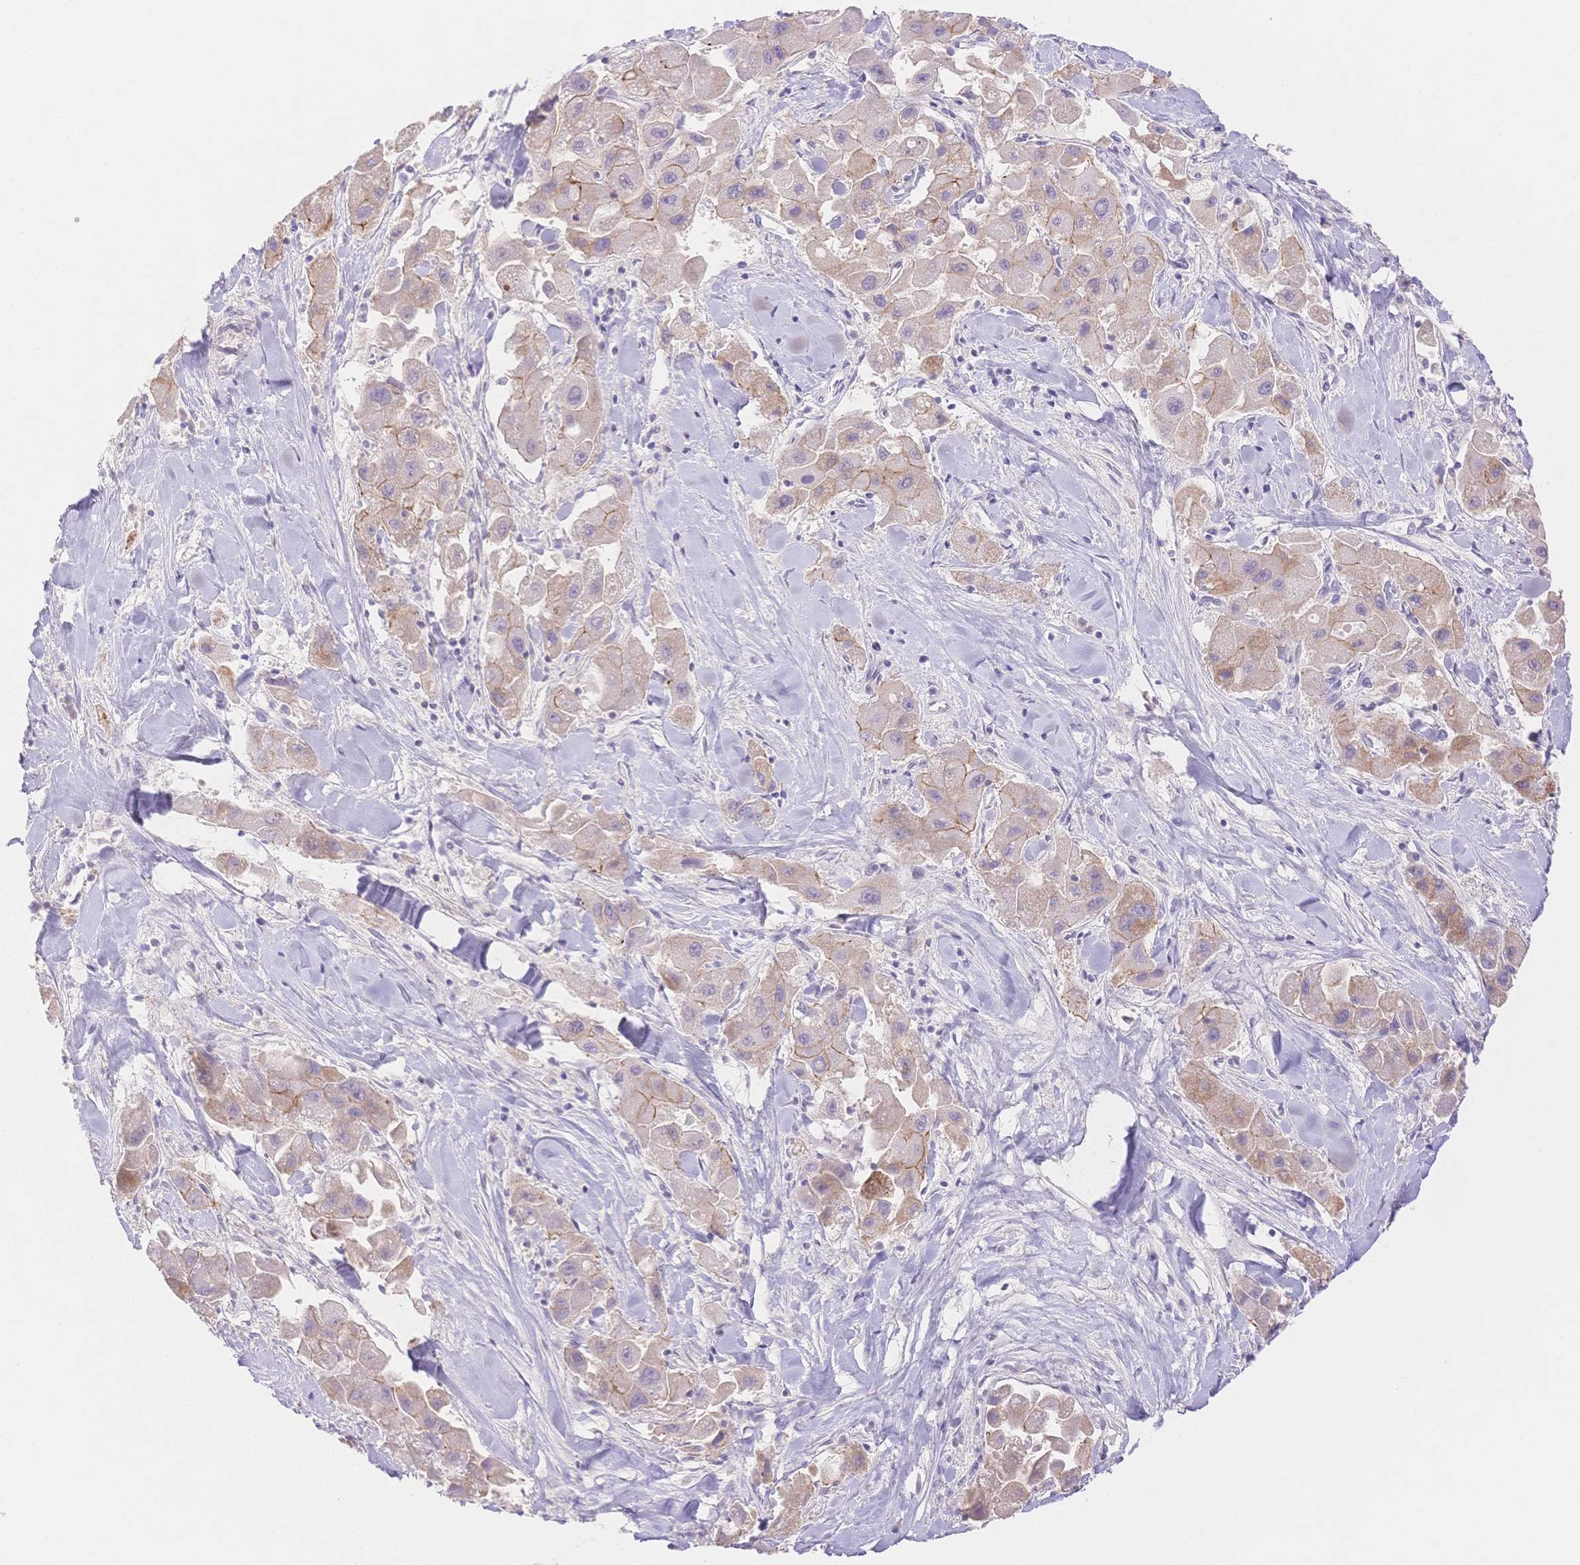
{"staining": {"intensity": "weak", "quantity": "25%-75%", "location": "cytoplasmic/membranous"}, "tissue": "liver cancer", "cell_type": "Tumor cells", "image_type": "cancer", "snomed": [{"axis": "morphology", "description": "Carcinoma, Hepatocellular, NOS"}, {"axis": "topography", "description": "Liver"}], "caption": "This is an image of immunohistochemistry (IHC) staining of hepatocellular carcinoma (liver), which shows weak staining in the cytoplasmic/membranous of tumor cells.", "gene": "WDR54", "patient": {"sex": "male", "age": 24}}